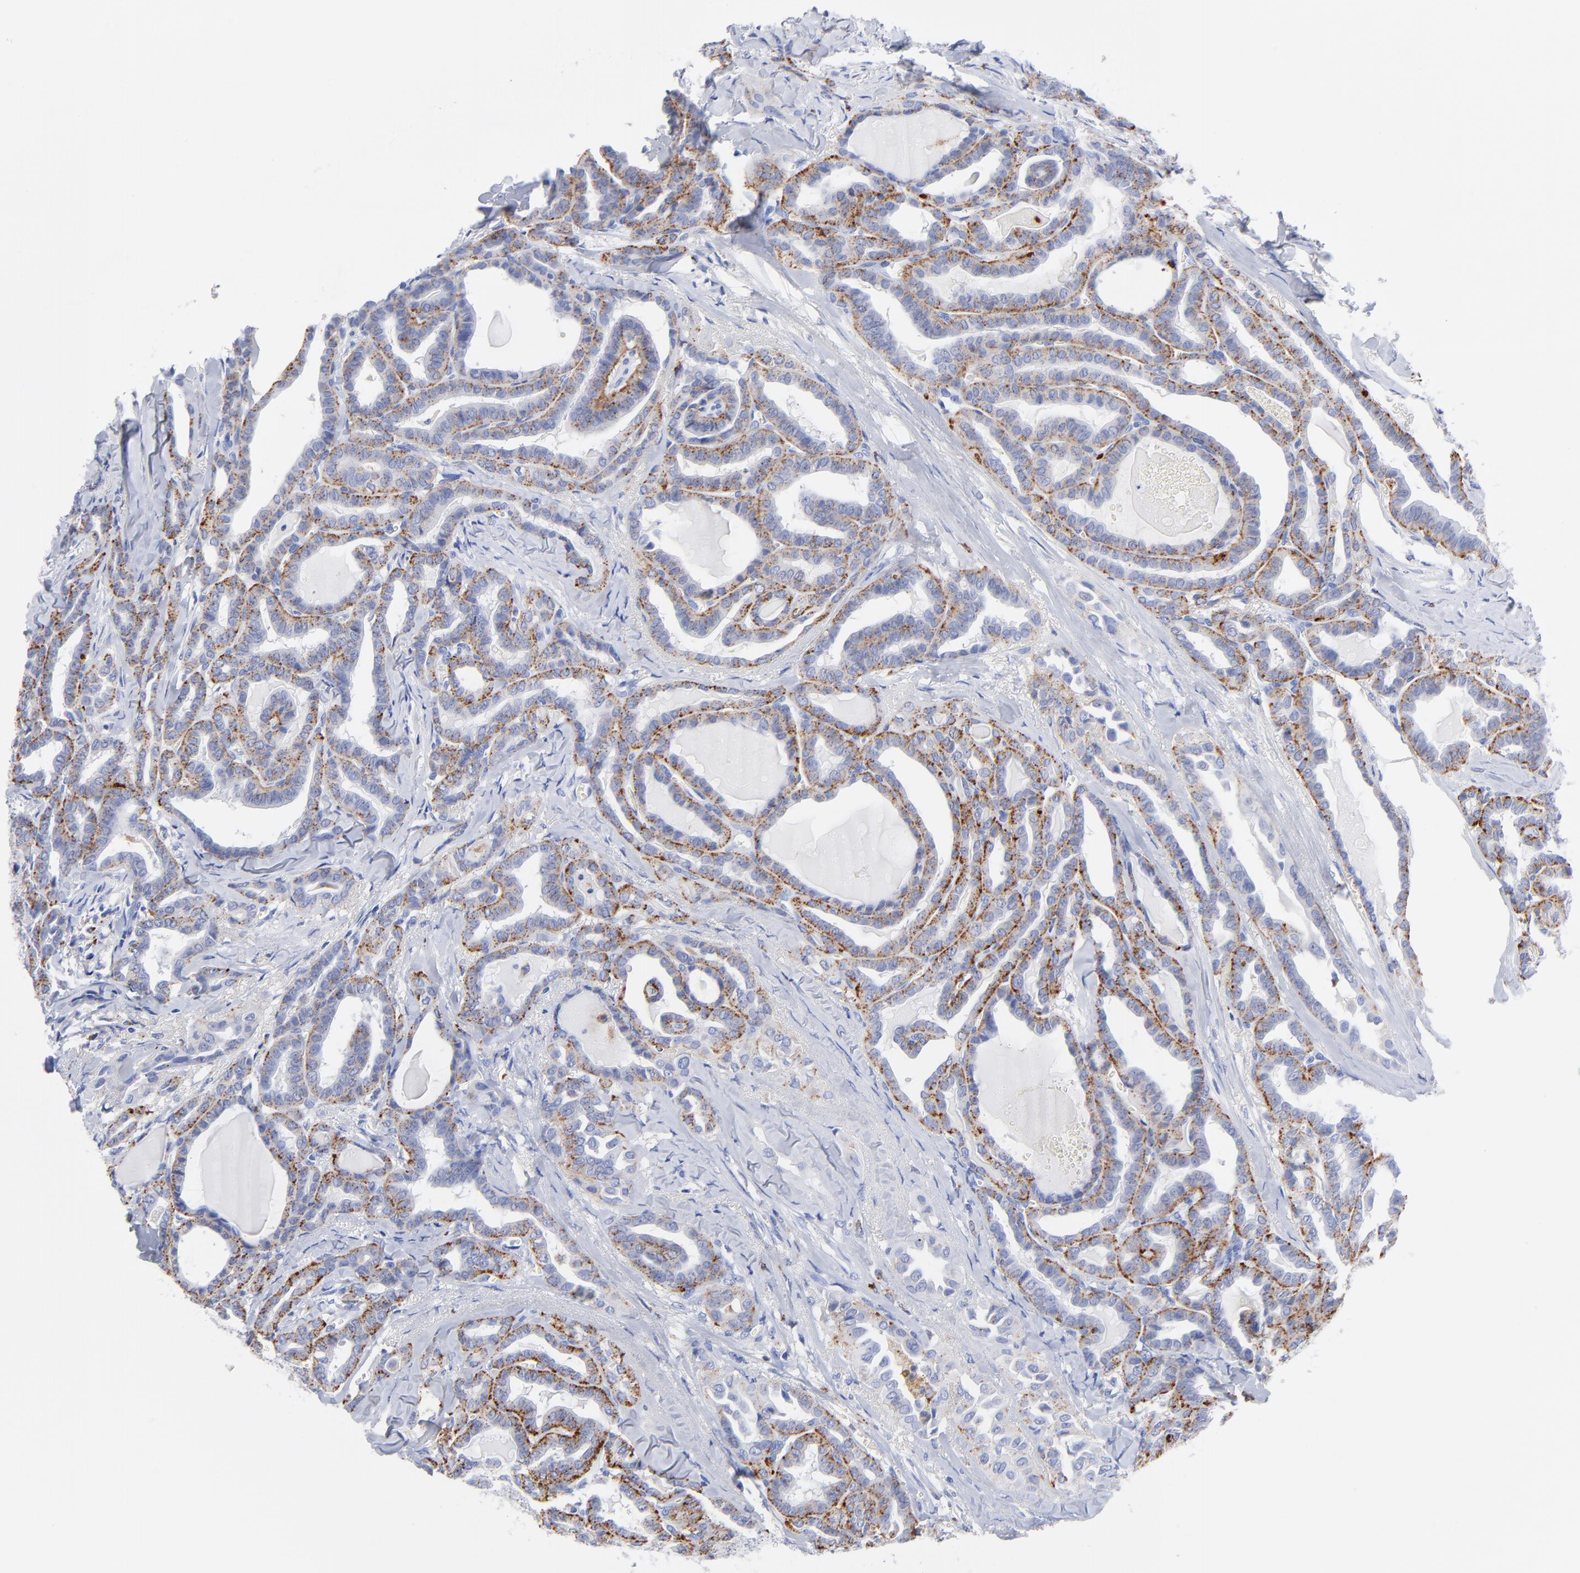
{"staining": {"intensity": "strong", "quantity": ">75%", "location": "cytoplasmic/membranous"}, "tissue": "thyroid cancer", "cell_type": "Tumor cells", "image_type": "cancer", "snomed": [{"axis": "morphology", "description": "Carcinoma, NOS"}, {"axis": "topography", "description": "Thyroid gland"}], "caption": "A histopathology image of human thyroid cancer stained for a protein displays strong cytoplasmic/membranous brown staining in tumor cells. (DAB (3,3'-diaminobenzidine) IHC with brightfield microscopy, high magnification).", "gene": "CPVL", "patient": {"sex": "female", "age": 91}}